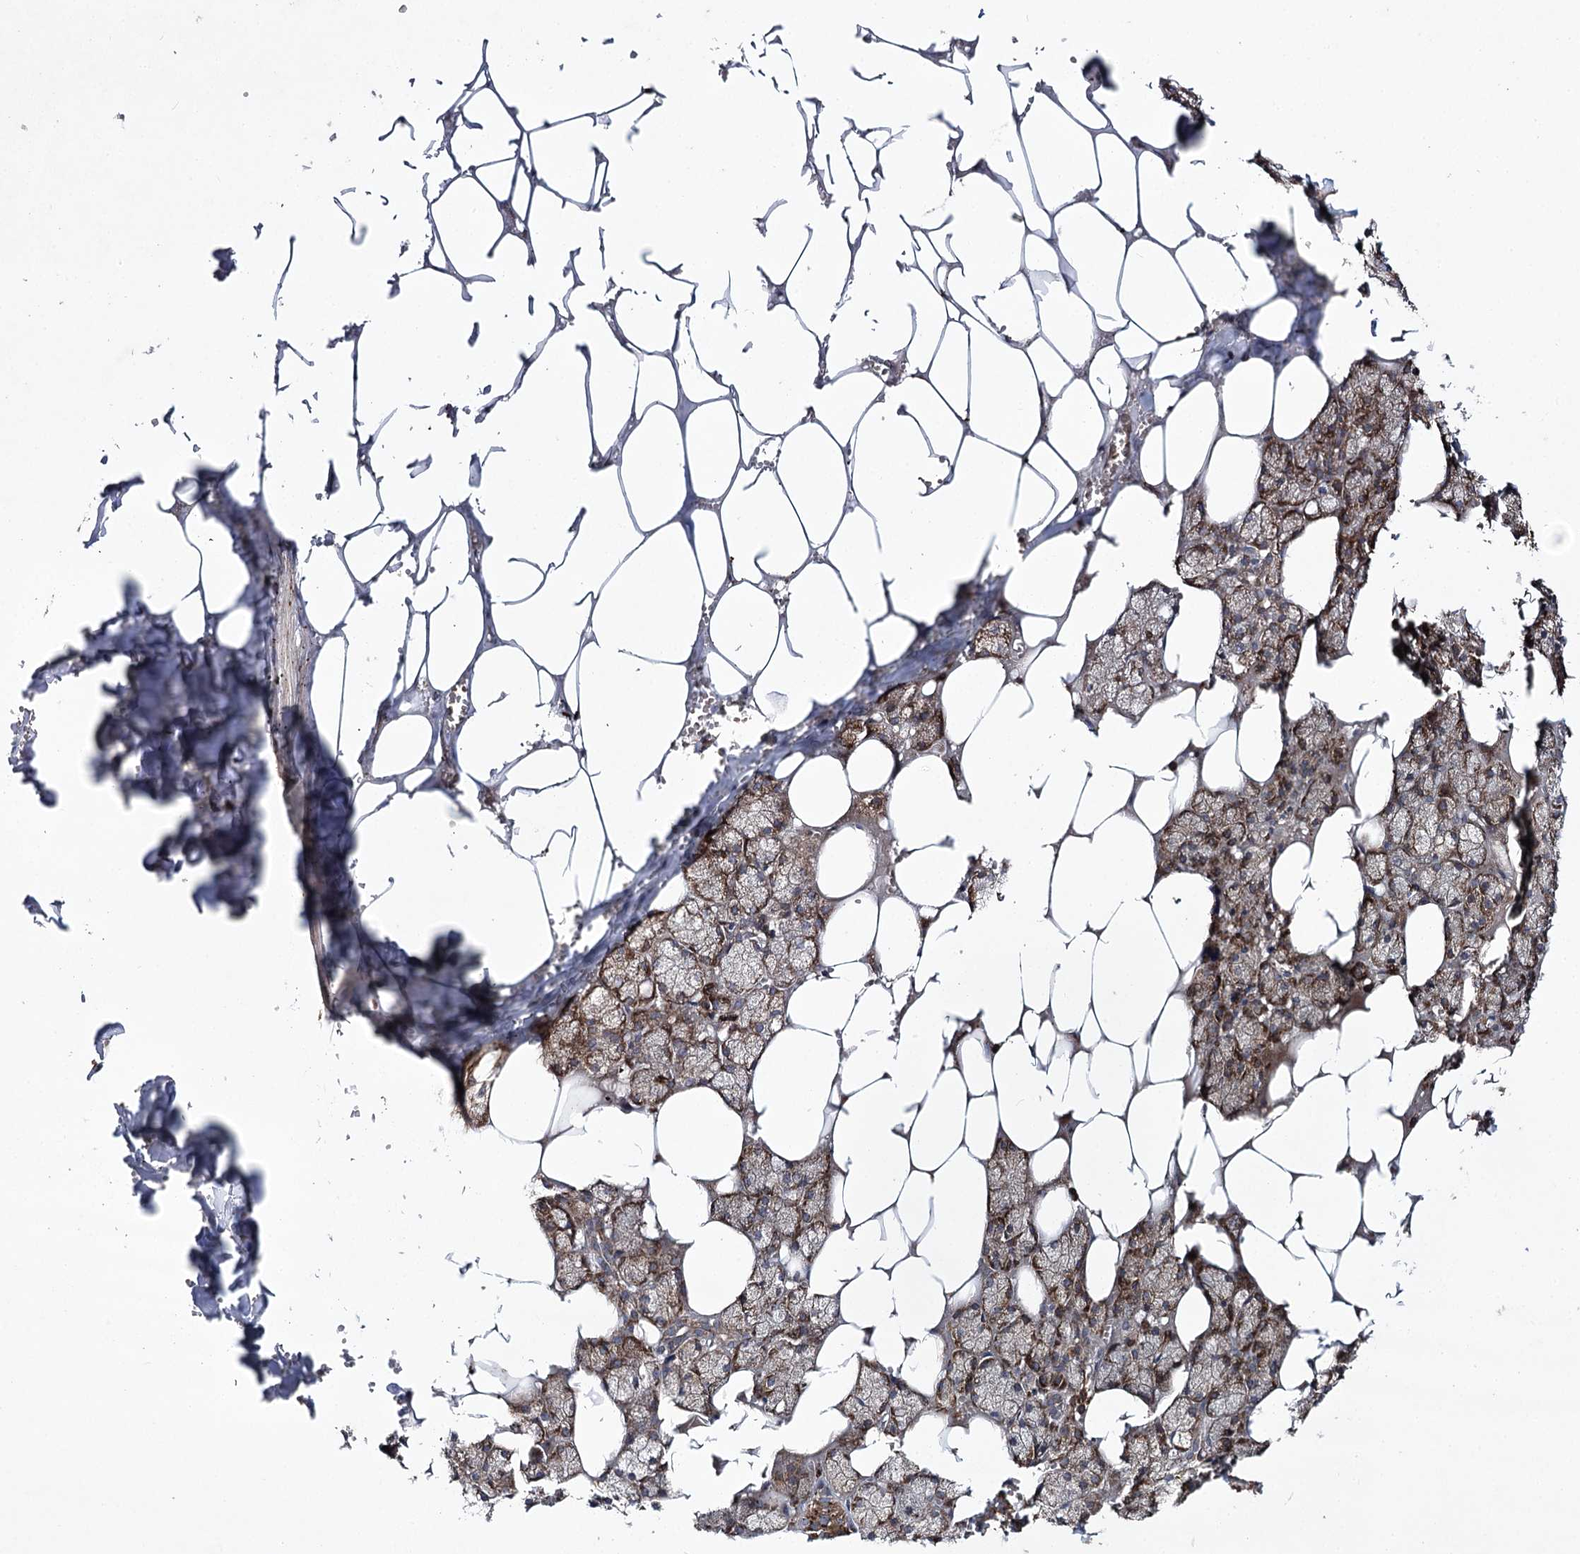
{"staining": {"intensity": "strong", "quantity": ">75%", "location": "cytoplasmic/membranous"}, "tissue": "salivary gland", "cell_type": "Glandular cells", "image_type": "normal", "snomed": [{"axis": "morphology", "description": "Normal tissue, NOS"}, {"axis": "topography", "description": "Salivary gland"}], "caption": "Salivary gland was stained to show a protein in brown. There is high levels of strong cytoplasmic/membranous positivity in about >75% of glandular cells. The staining was performed using DAB, with brown indicating positive protein expression. Nuclei are stained blue with hematoxylin.", "gene": "ALG9", "patient": {"sex": "male", "age": 62}}